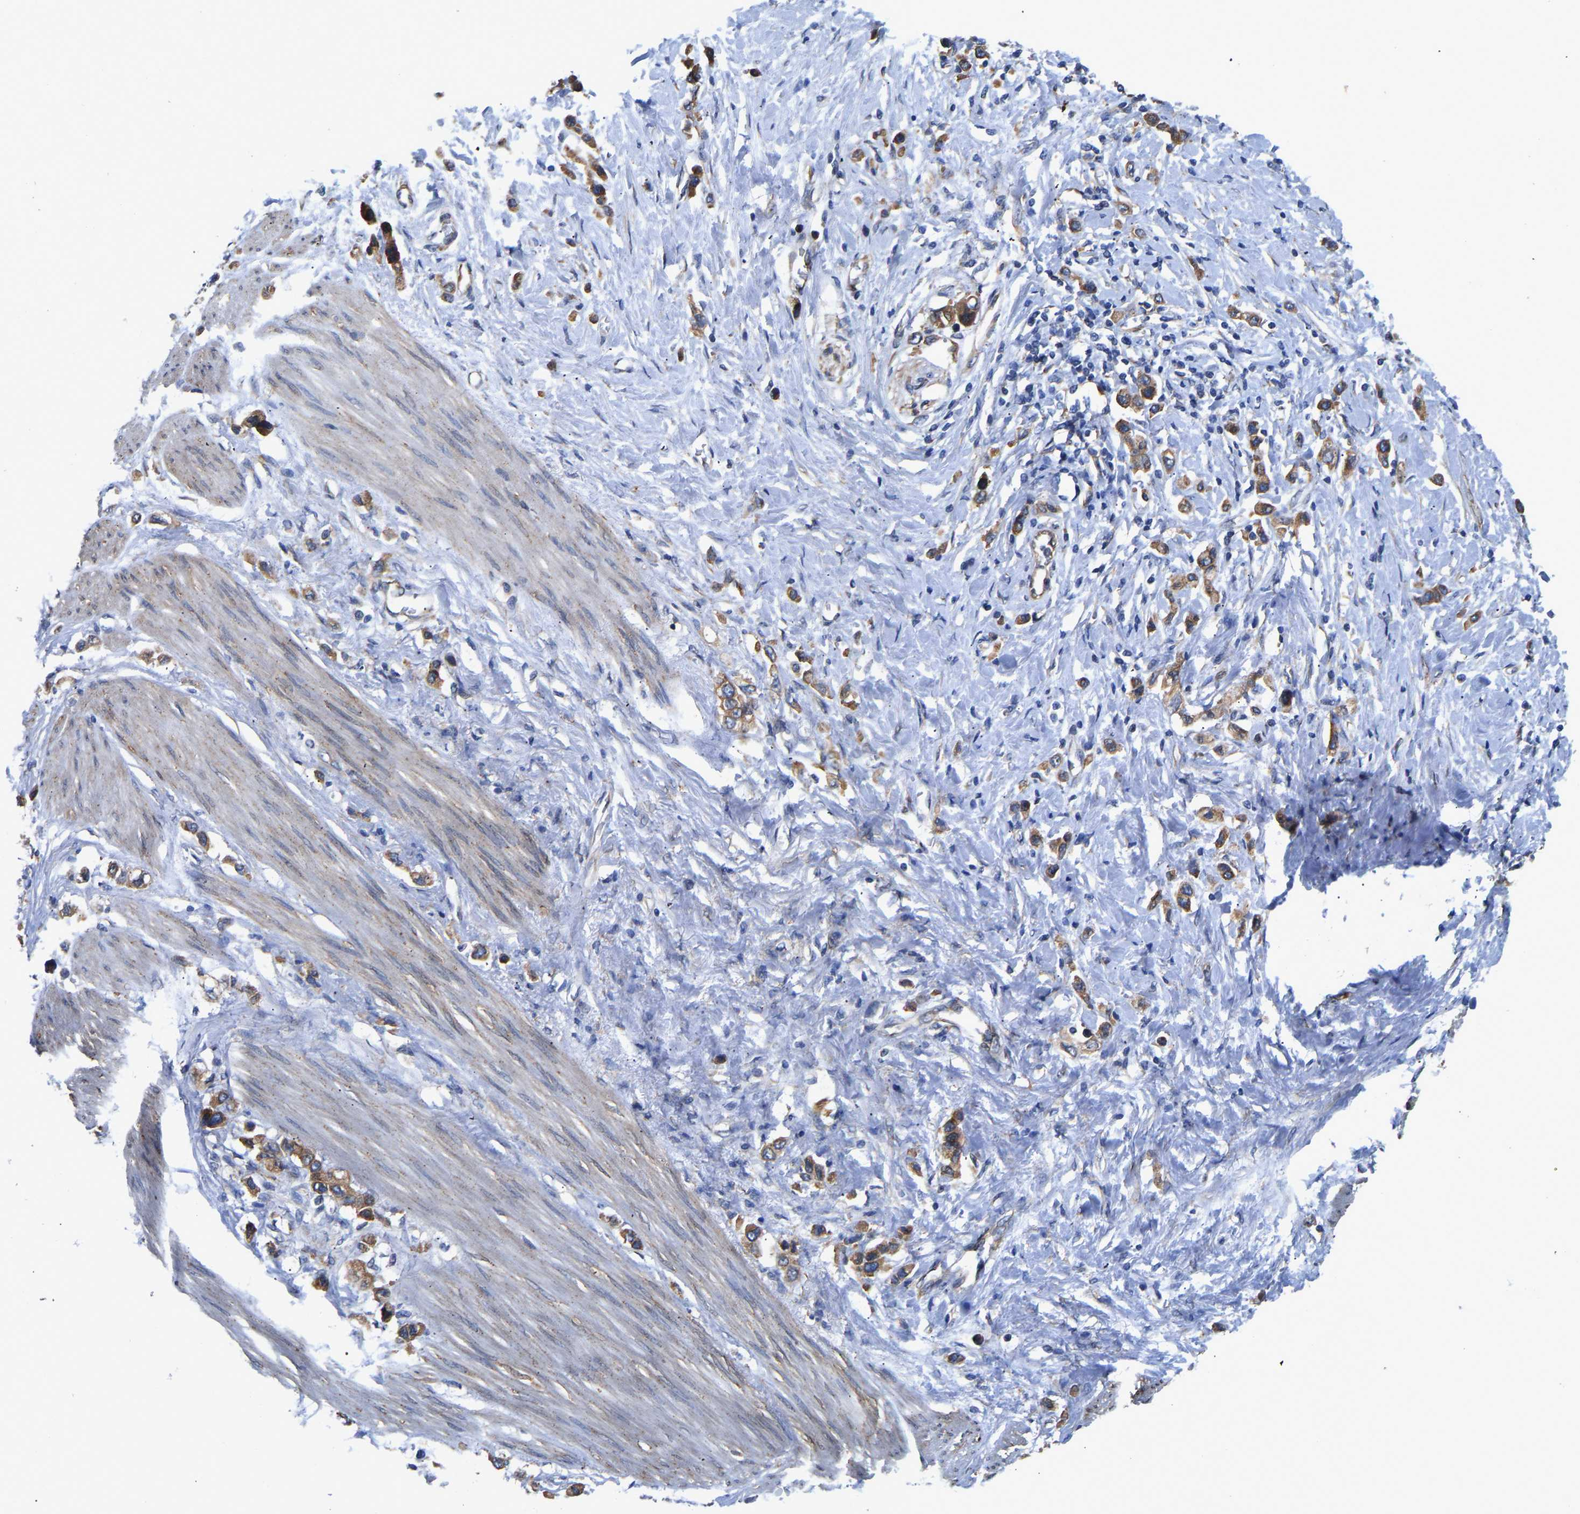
{"staining": {"intensity": "strong", "quantity": ">75%", "location": "cytoplasmic/membranous"}, "tissue": "stomach cancer", "cell_type": "Tumor cells", "image_type": "cancer", "snomed": [{"axis": "morphology", "description": "Adenocarcinoma, NOS"}, {"axis": "topography", "description": "Stomach"}], "caption": "This is a photomicrograph of immunohistochemistry staining of stomach cancer (adenocarcinoma), which shows strong positivity in the cytoplasmic/membranous of tumor cells.", "gene": "ARL6IP5", "patient": {"sex": "female", "age": 65}}